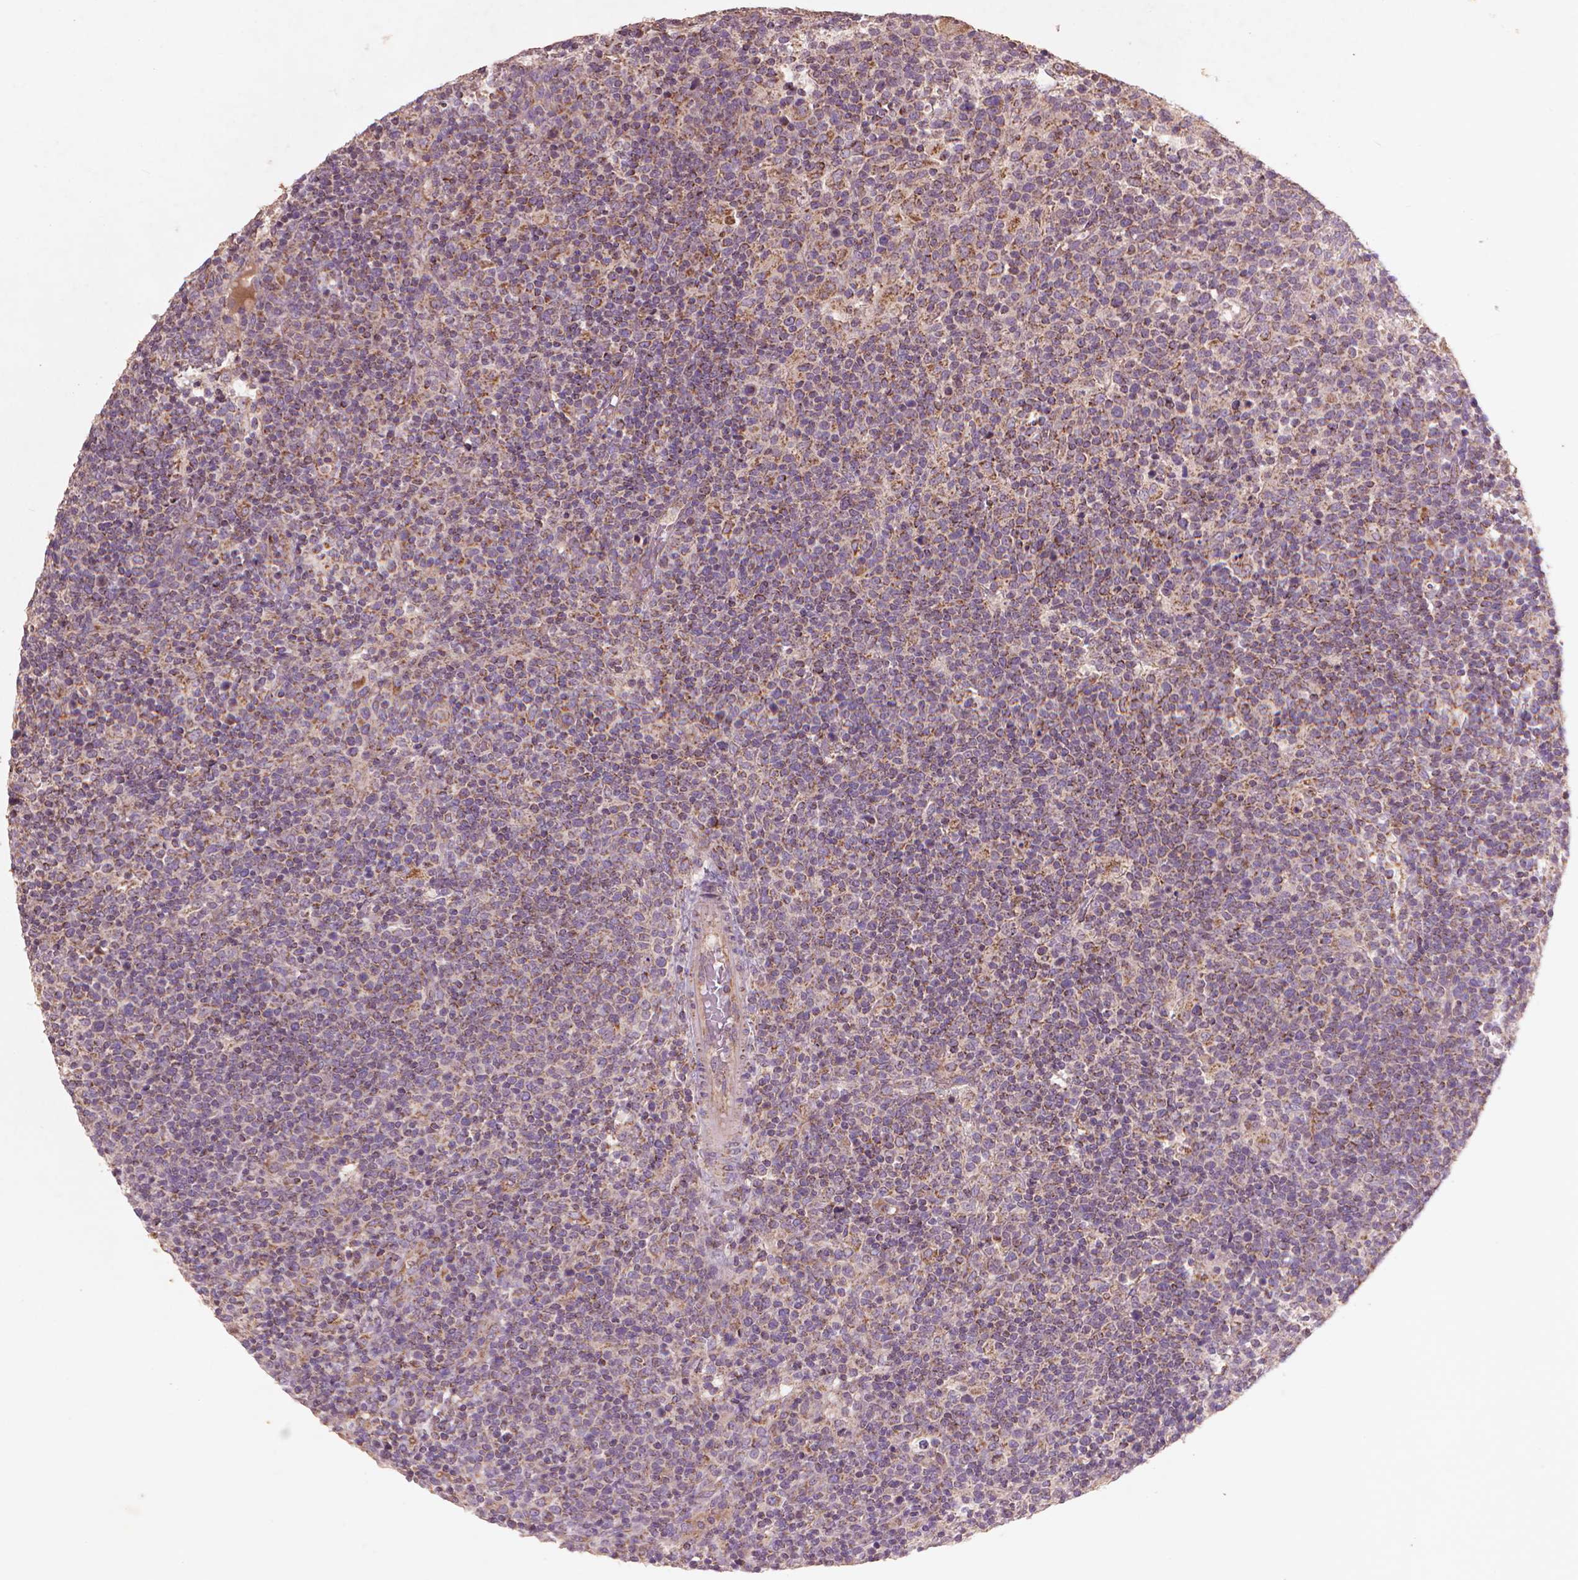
{"staining": {"intensity": "moderate", "quantity": "25%-75%", "location": "cytoplasmic/membranous"}, "tissue": "lymphoma", "cell_type": "Tumor cells", "image_type": "cancer", "snomed": [{"axis": "morphology", "description": "Malignant lymphoma, non-Hodgkin's type, High grade"}, {"axis": "topography", "description": "Lymph node"}], "caption": "A brown stain shows moderate cytoplasmic/membranous staining of a protein in malignant lymphoma, non-Hodgkin's type (high-grade) tumor cells. The staining is performed using DAB (3,3'-diaminobenzidine) brown chromogen to label protein expression. The nuclei are counter-stained blue using hematoxylin.", "gene": "NLRX1", "patient": {"sex": "male", "age": 61}}